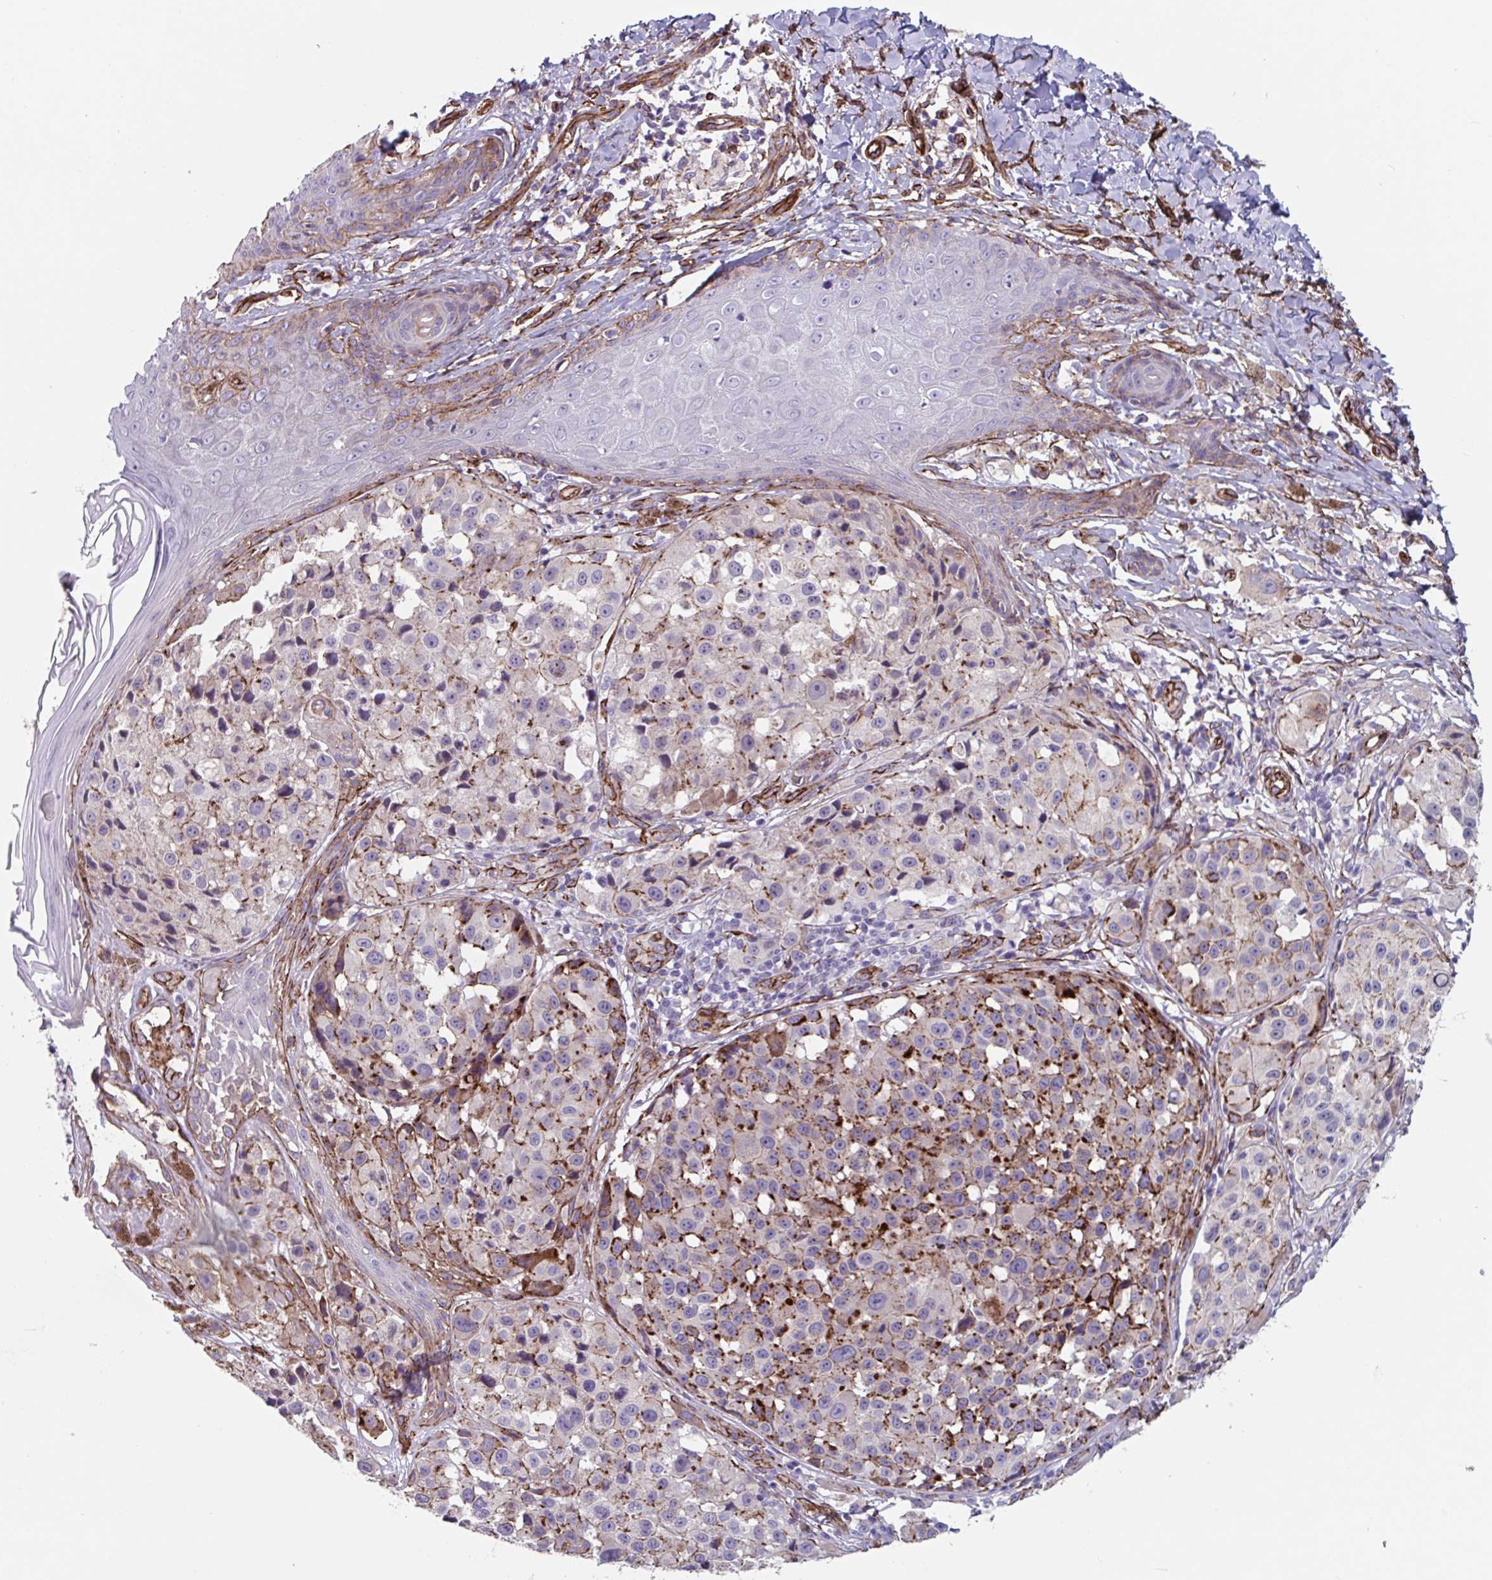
{"staining": {"intensity": "negative", "quantity": "none", "location": "none"}, "tissue": "melanoma", "cell_type": "Tumor cells", "image_type": "cancer", "snomed": [{"axis": "morphology", "description": "Malignant melanoma, NOS"}, {"axis": "topography", "description": "Skin"}], "caption": "Image shows no significant protein staining in tumor cells of malignant melanoma. (DAB immunohistochemistry (IHC) visualized using brightfield microscopy, high magnification).", "gene": "CITED4", "patient": {"sex": "male", "age": 39}}